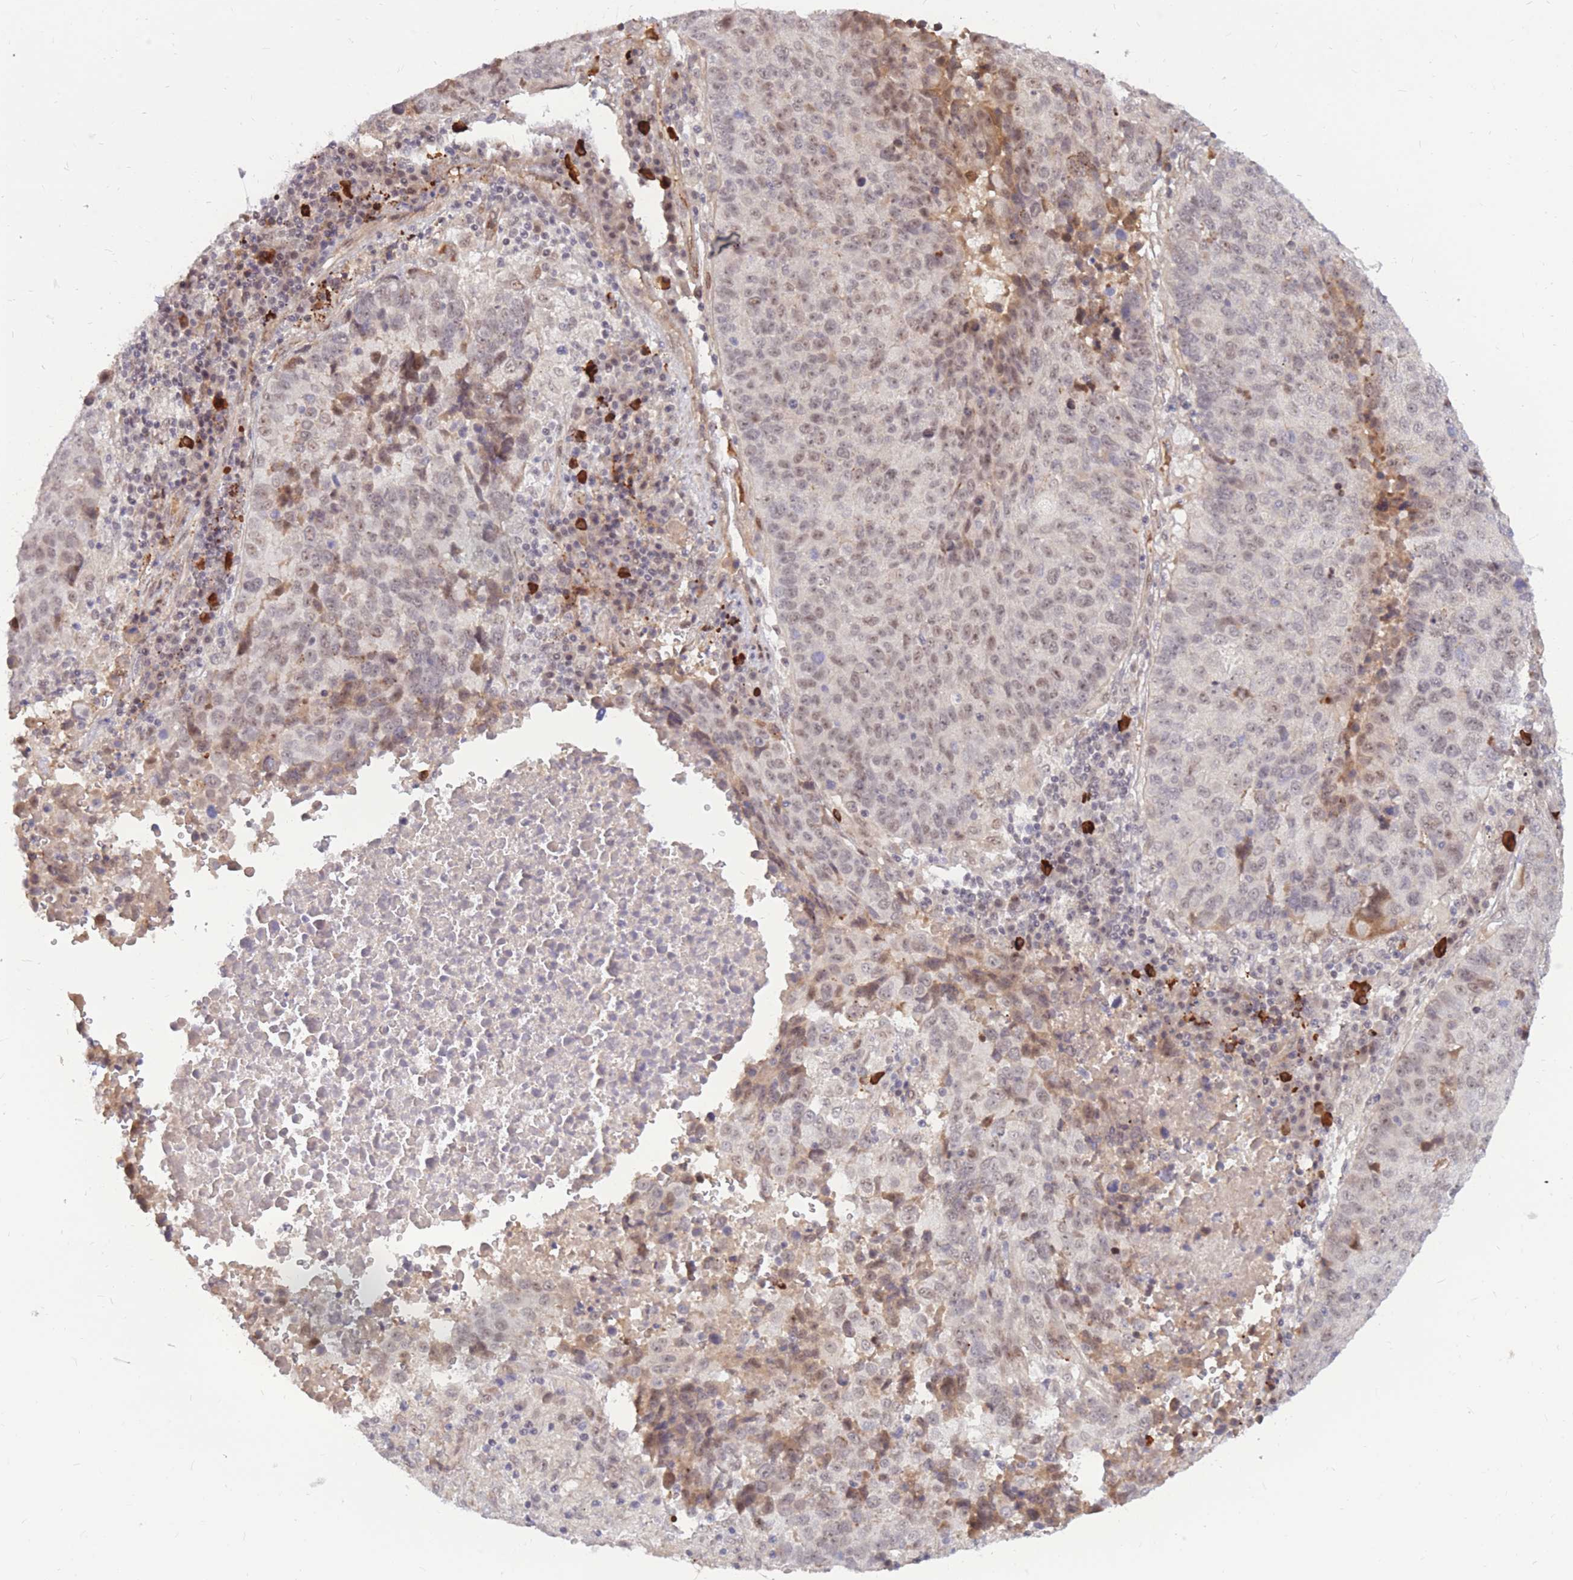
{"staining": {"intensity": "weak", "quantity": "25%-75%", "location": "nuclear"}, "tissue": "lung cancer", "cell_type": "Tumor cells", "image_type": "cancer", "snomed": [{"axis": "morphology", "description": "Squamous cell carcinoma, NOS"}, {"axis": "topography", "description": "Lung"}], "caption": "Squamous cell carcinoma (lung) tissue demonstrates weak nuclear staining in approximately 25%-75% of tumor cells (Stains: DAB (3,3'-diaminobenzidine) in brown, nuclei in blue, Microscopy: brightfield microscopy at high magnification).", "gene": "ERICH6B", "patient": {"sex": "male", "age": 73}}